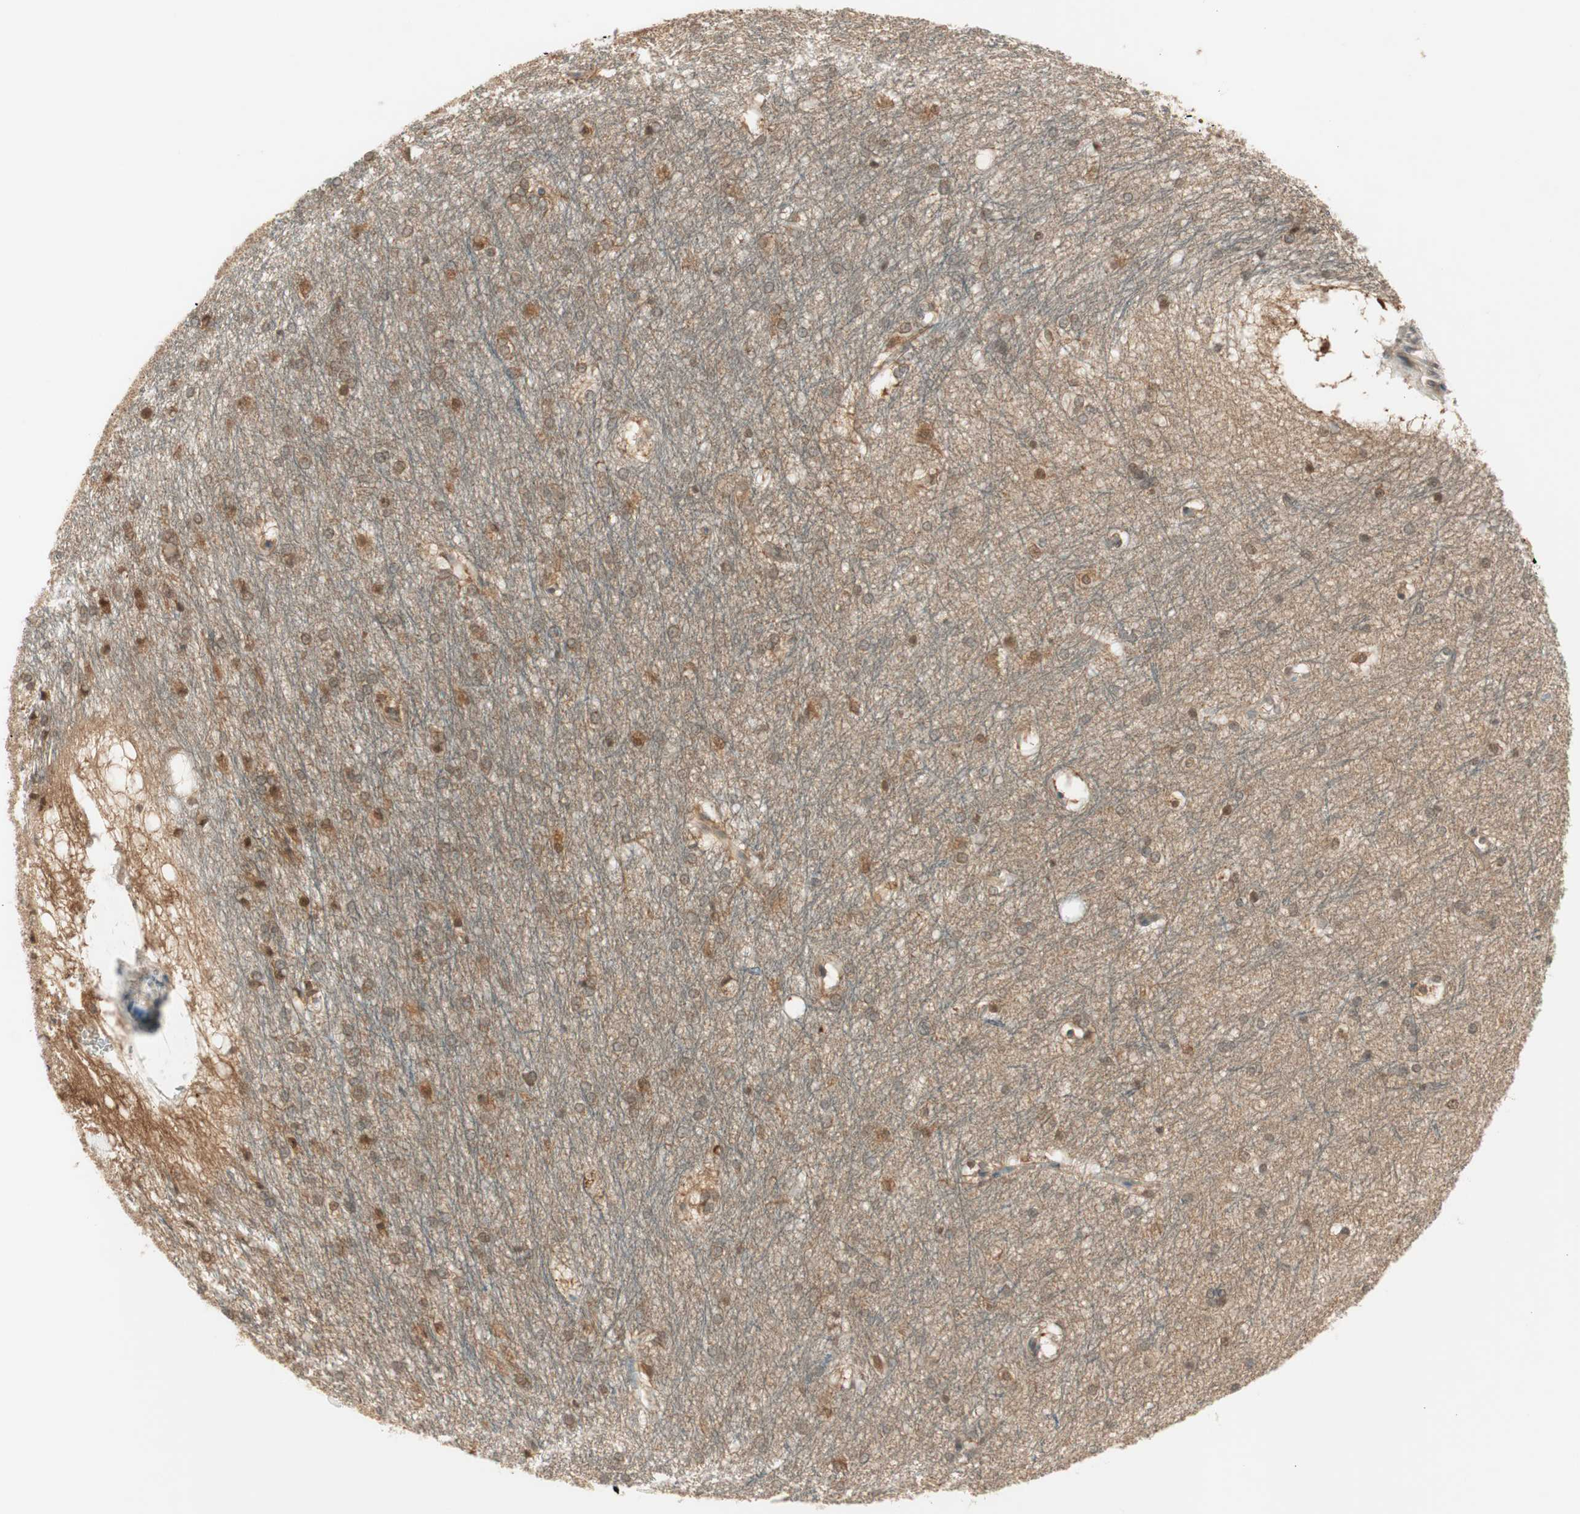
{"staining": {"intensity": "weak", "quantity": "<25%", "location": "cytoplasmic/membranous,nuclear"}, "tissue": "hippocampus", "cell_type": "Glial cells", "image_type": "normal", "snomed": [{"axis": "morphology", "description": "Normal tissue, NOS"}, {"axis": "topography", "description": "Hippocampus"}], "caption": "This is a micrograph of immunohistochemistry (IHC) staining of unremarkable hippocampus, which shows no staining in glial cells.", "gene": "IPO5", "patient": {"sex": "female", "age": 19}}